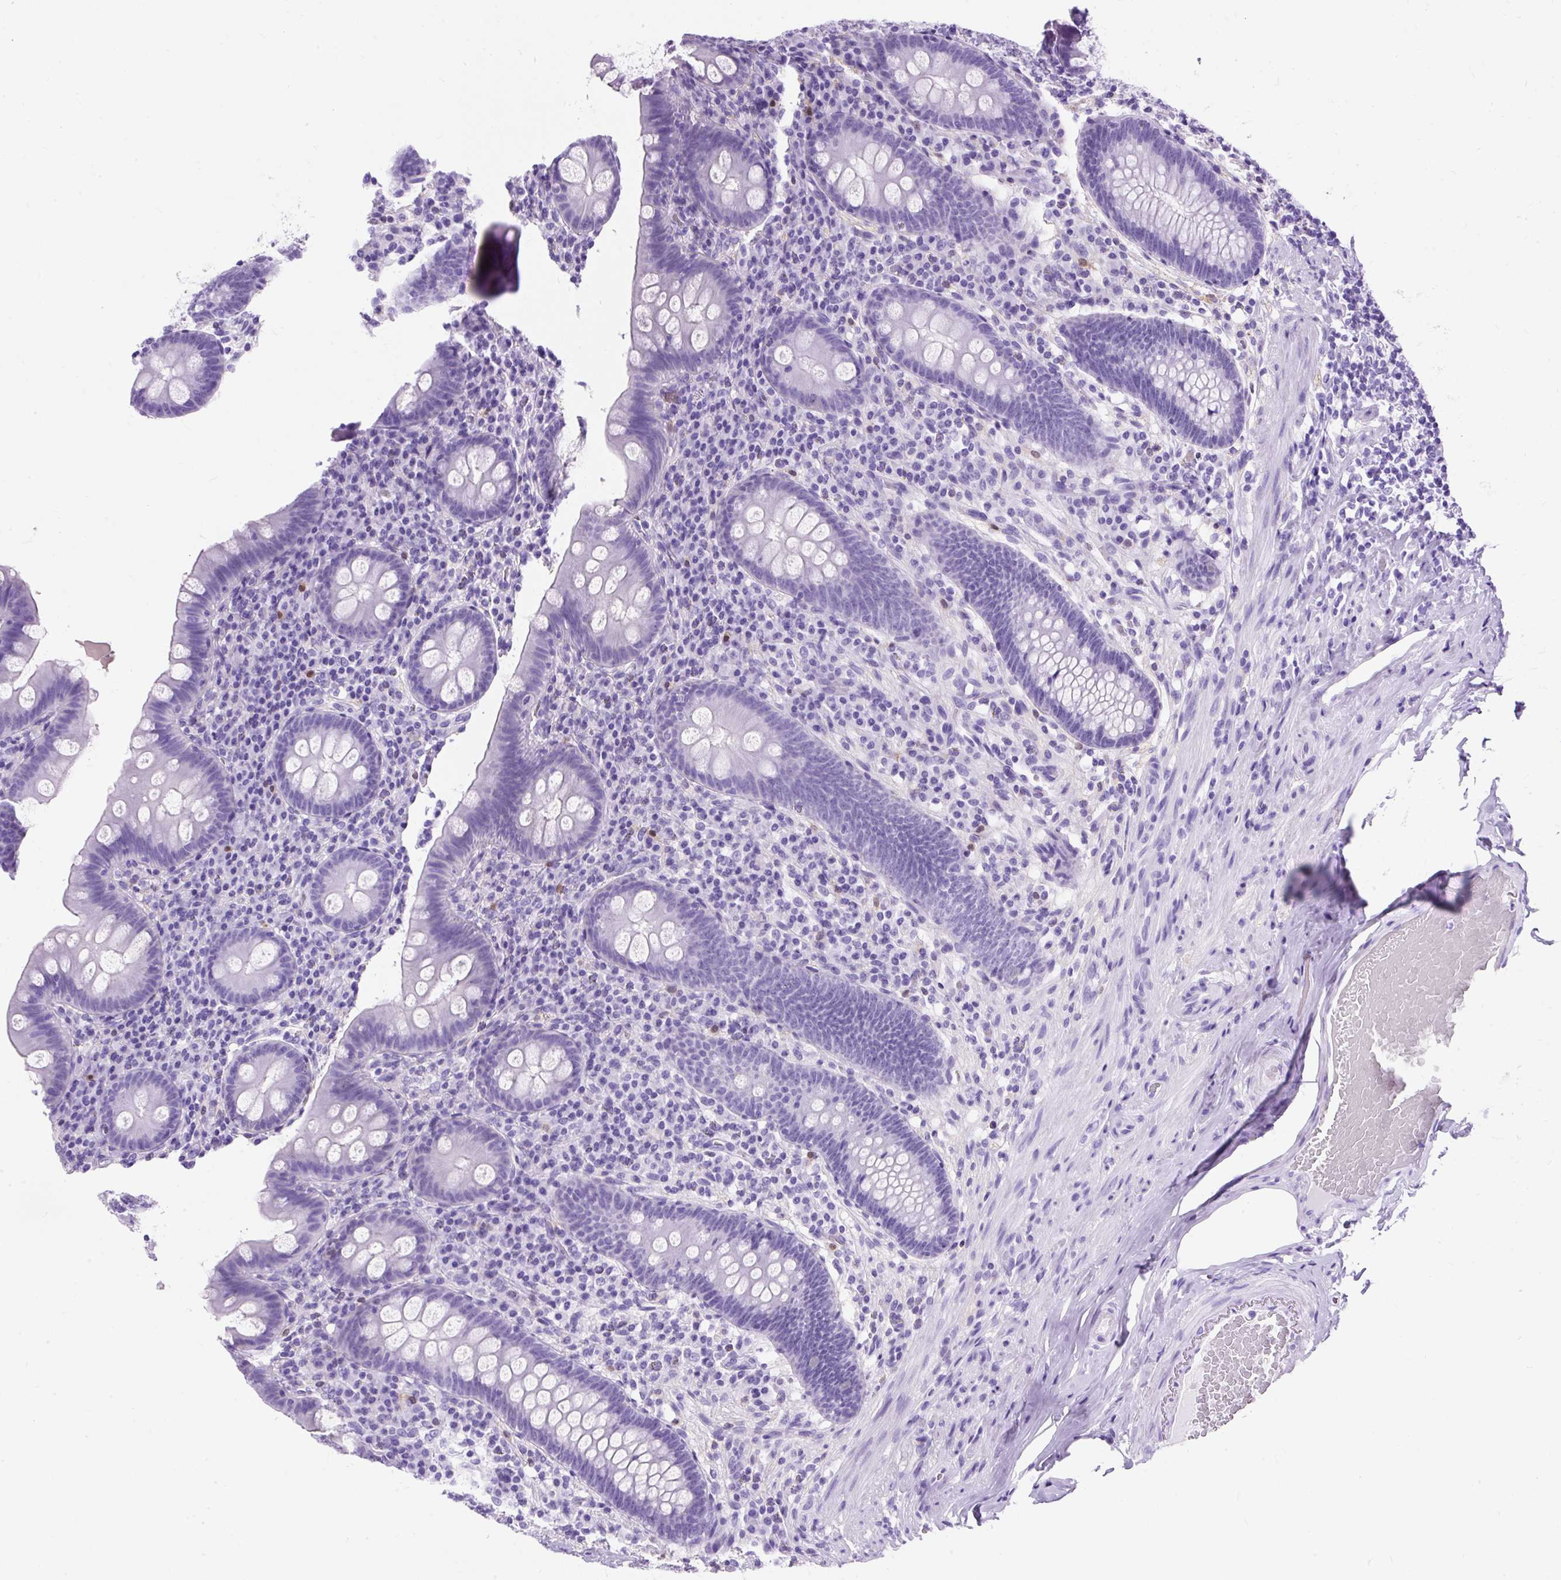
{"staining": {"intensity": "negative", "quantity": "none", "location": "none"}, "tissue": "appendix", "cell_type": "Glandular cells", "image_type": "normal", "snomed": [{"axis": "morphology", "description": "Normal tissue, NOS"}, {"axis": "topography", "description": "Appendix"}], "caption": "The photomicrograph demonstrates no staining of glandular cells in normal appendix. Brightfield microscopy of immunohistochemistry (IHC) stained with DAB (3,3'-diaminobenzidine) (brown) and hematoxylin (blue), captured at high magnification.", "gene": "PVALB", "patient": {"sex": "male", "age": 71}}